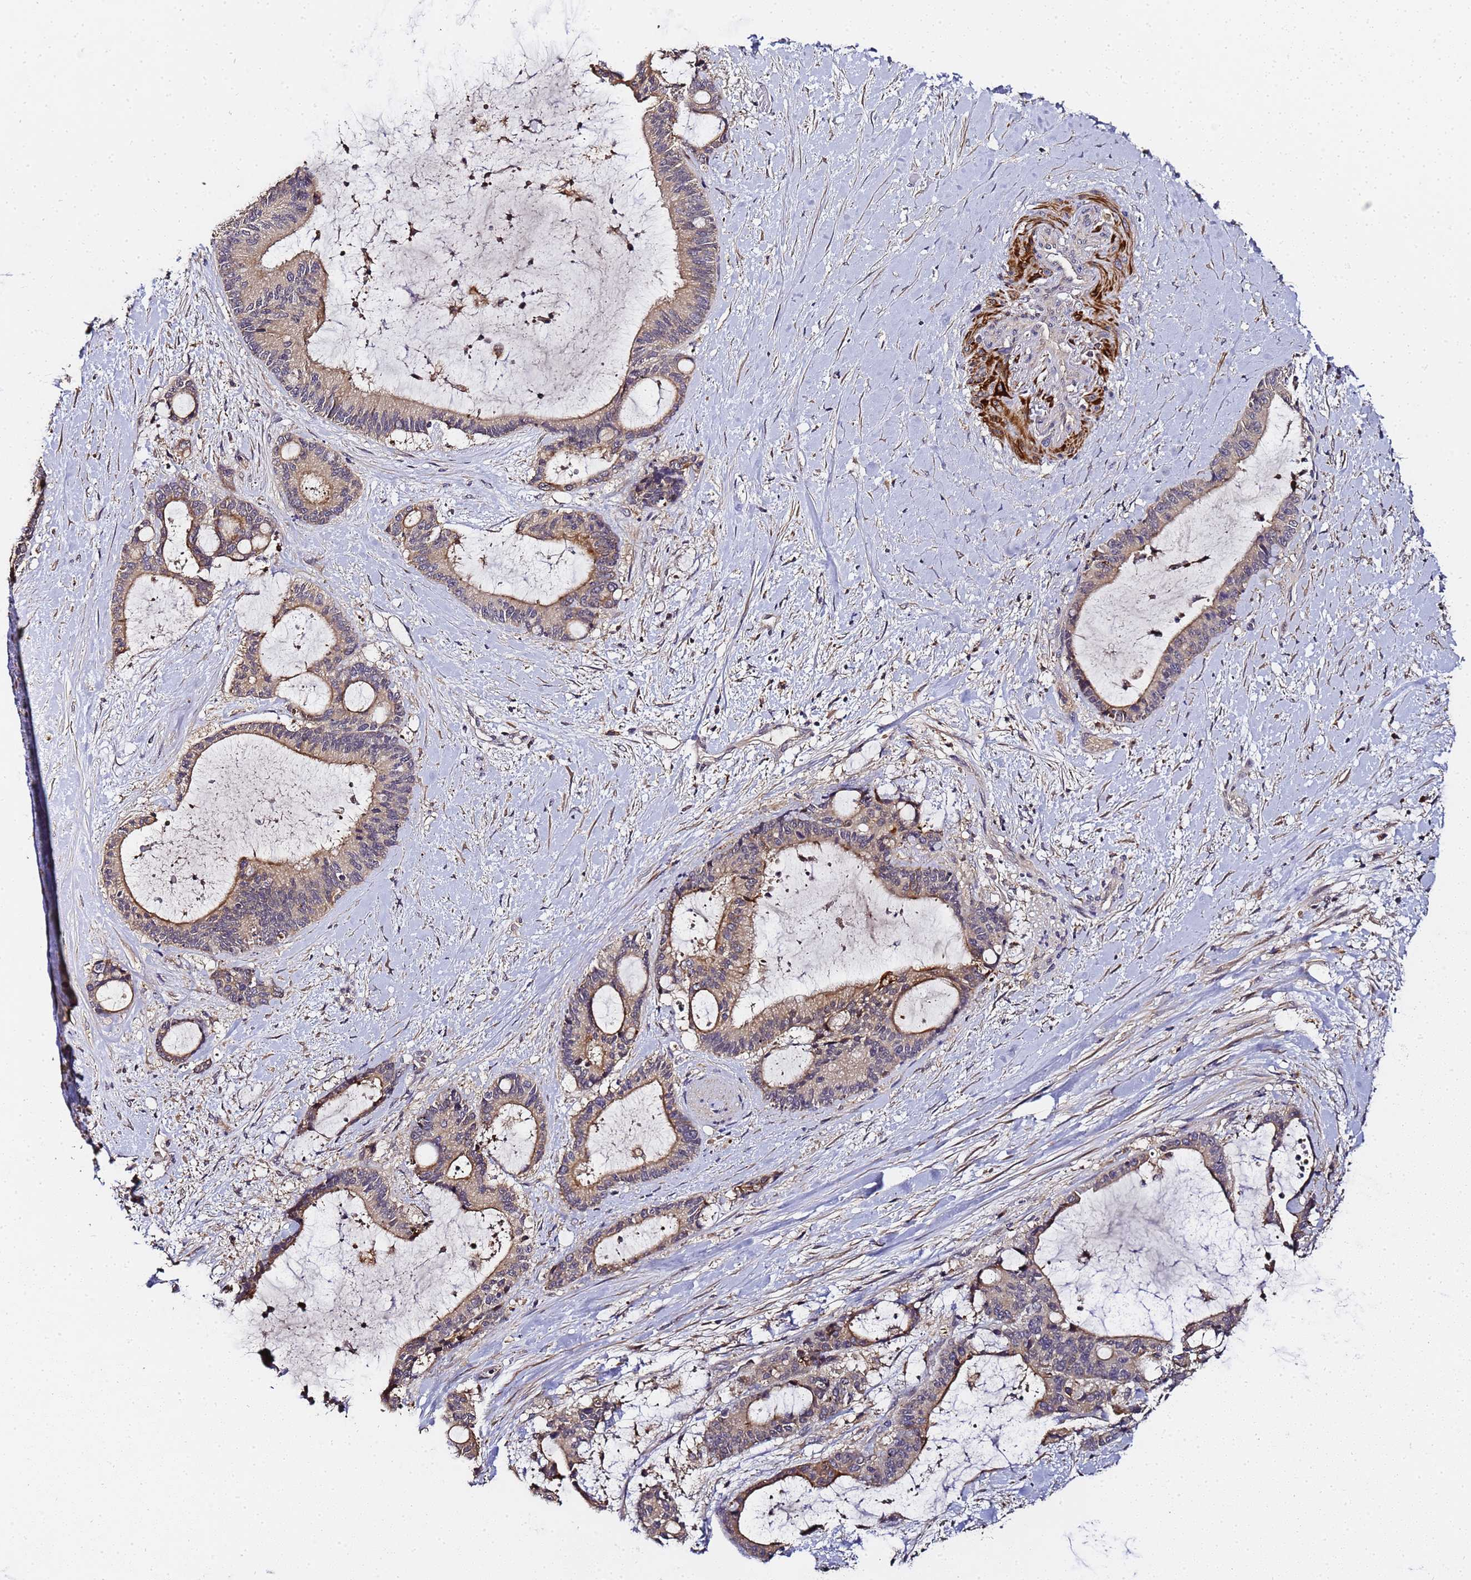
{"staining": {"intensity": "weak", "quantity": "25%-75%", "location": "cytoplasmic/membranous"}, "tissue": "liver cancer", "cell_type": "Tumor cells", "image_type": "cancer", "snomed": [{"axis": "morphology", "description": "Normal tissue, NOS"}, {"axis": "morphology", "description": "Cholangiocarcinoma"}, {"axis": "topography", "description": "Liver"}, {"axis": "topography", "description": "Peripheral nerve tissue"}], "caption": "There is low levels of weak cytoplasmic/membranous positivity in tumor cells of cholangiocarcinoma (liver), as demonstrated by immunohistochemical staining (brown color).", "gene": "LGI4", "patient": {"sex": "female", "age": 73}}